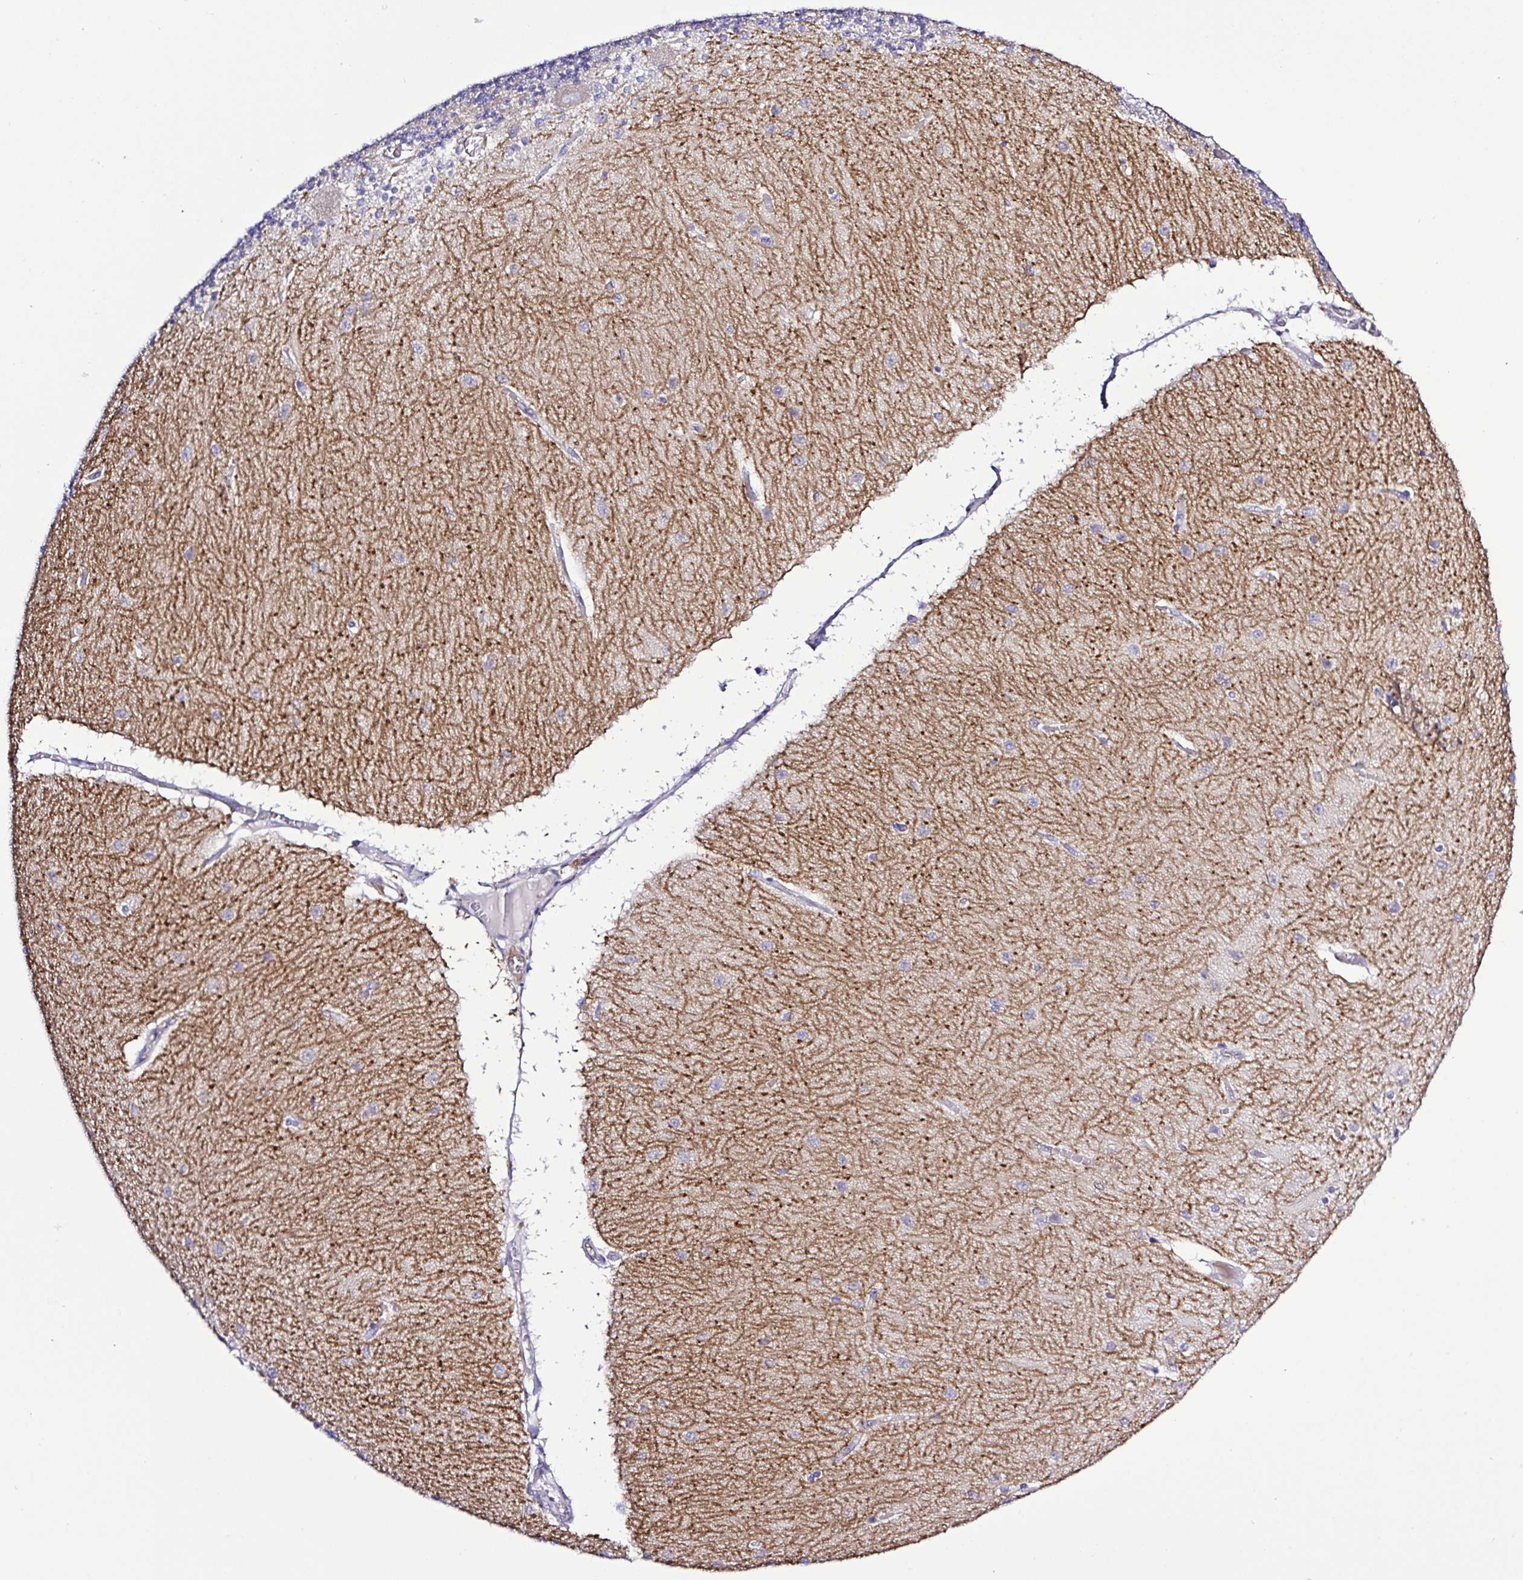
{"staining": {"intensity": "weak", "quantity": "<25%", "location": "cytoplasmic/membranous"}, "tissue": "cerebellum", "cell_type": "Cells in granular layer", "image_type": "normal", "snomed": [{"axis": "morphology", "description": "Normal tissue, NOS"}, {"axis": "topography", "description": "Cerebellum"}], "caption": "Immunohistochemistry (IHC) of normal human cerebellum shows no expression in cells in granular layer.", "gene": "GABBR2", "patient": {"sex": "female", "age": 54}}